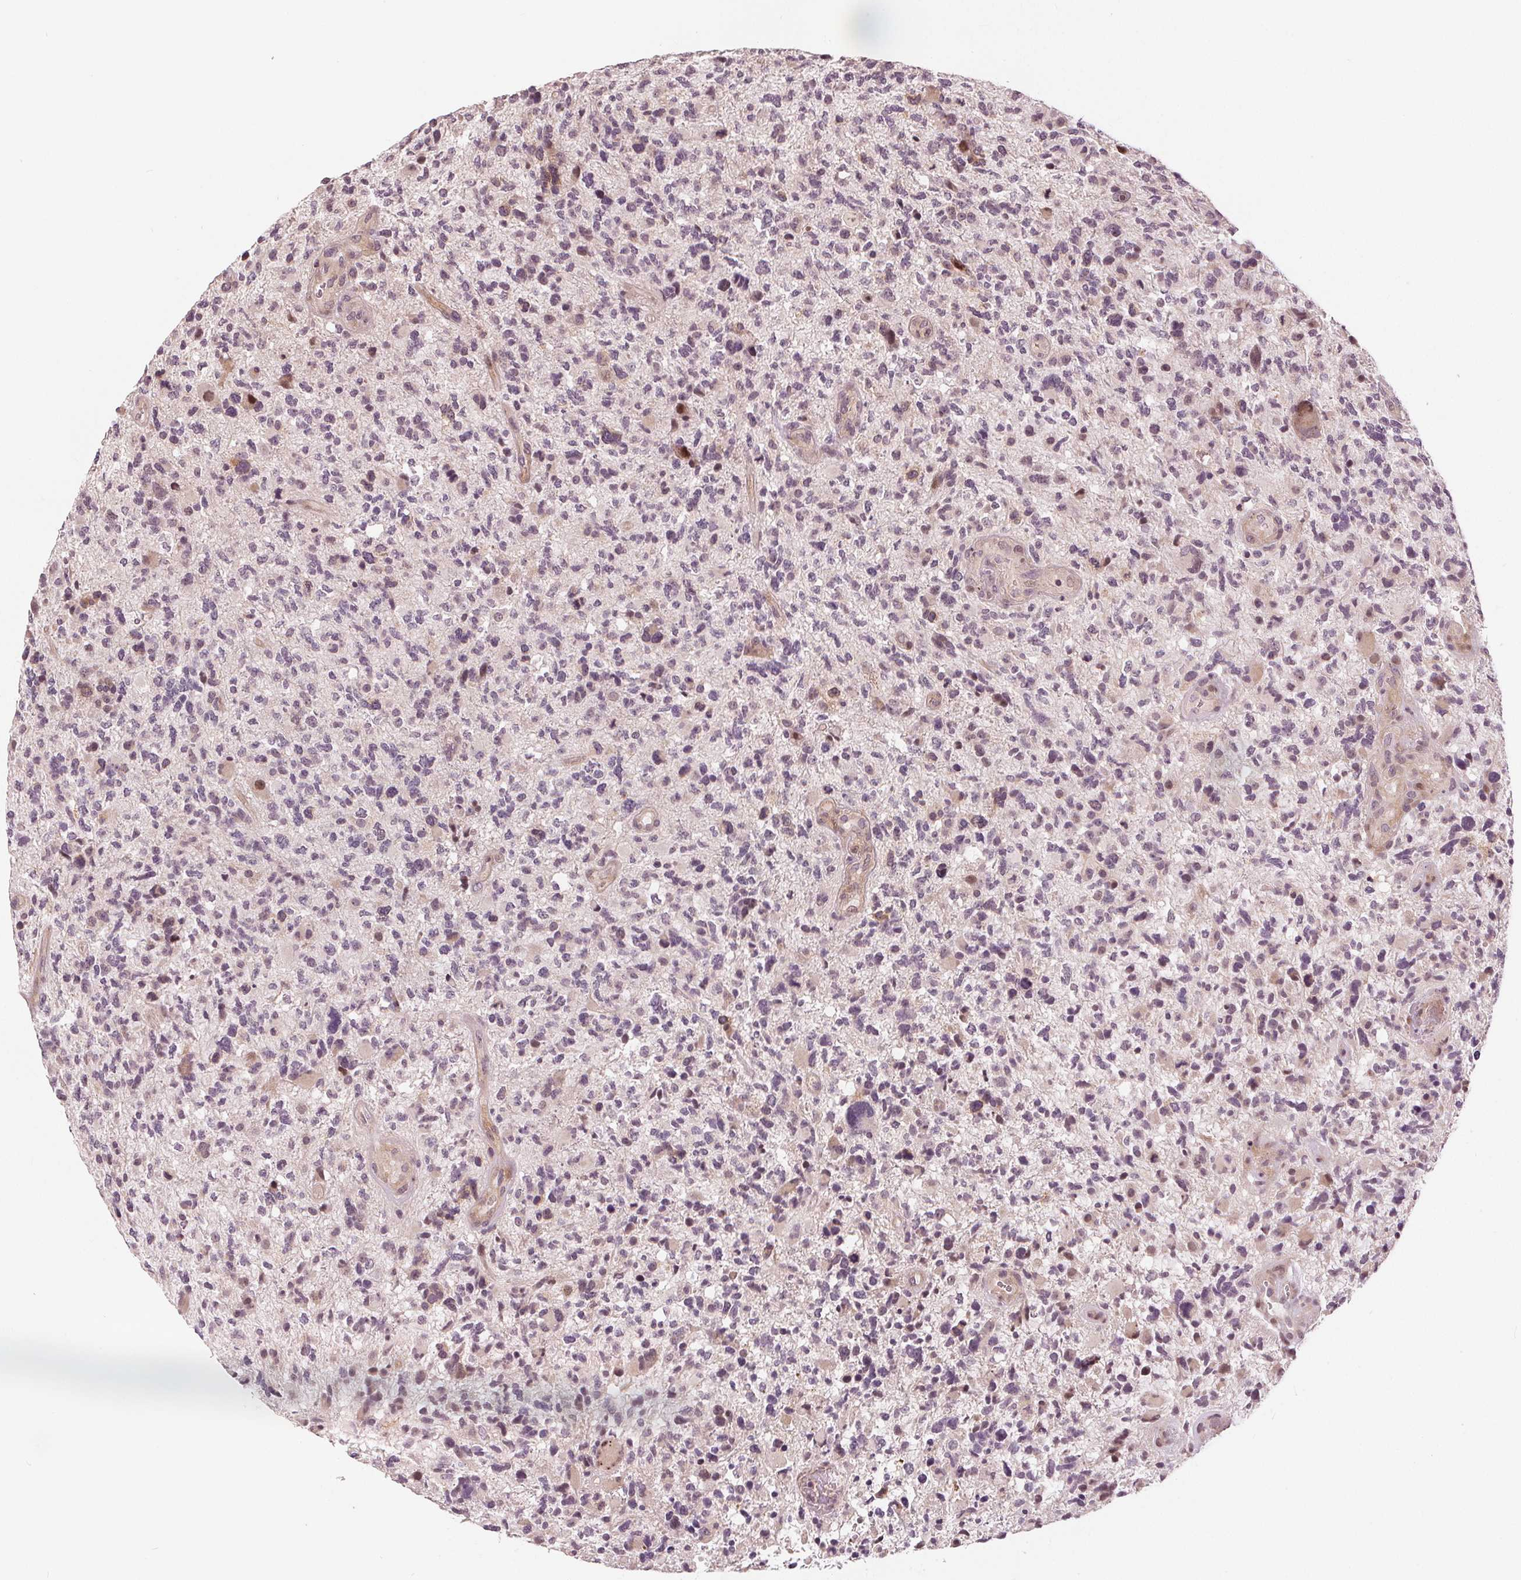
{"staining": {"intensity": "negative", "quantity": "none", "location": "none"}, "tissue": "glioma", "cell_type": "Tumor cells", "image_type": "cancer", "snomed": [{"axis": "morphology", "description": "Glioma, malignant, High grade"}, {"axis": "topography", "description": "Brain"}], "caption": "A high-resolution image shows immunohistochemistry (IHC) staining of malignant glioma (high-grade), which shows no significant positivity in tumor cells.", "gene": "SLC34A1", "patient": {"sex": "female", "age": 71}}